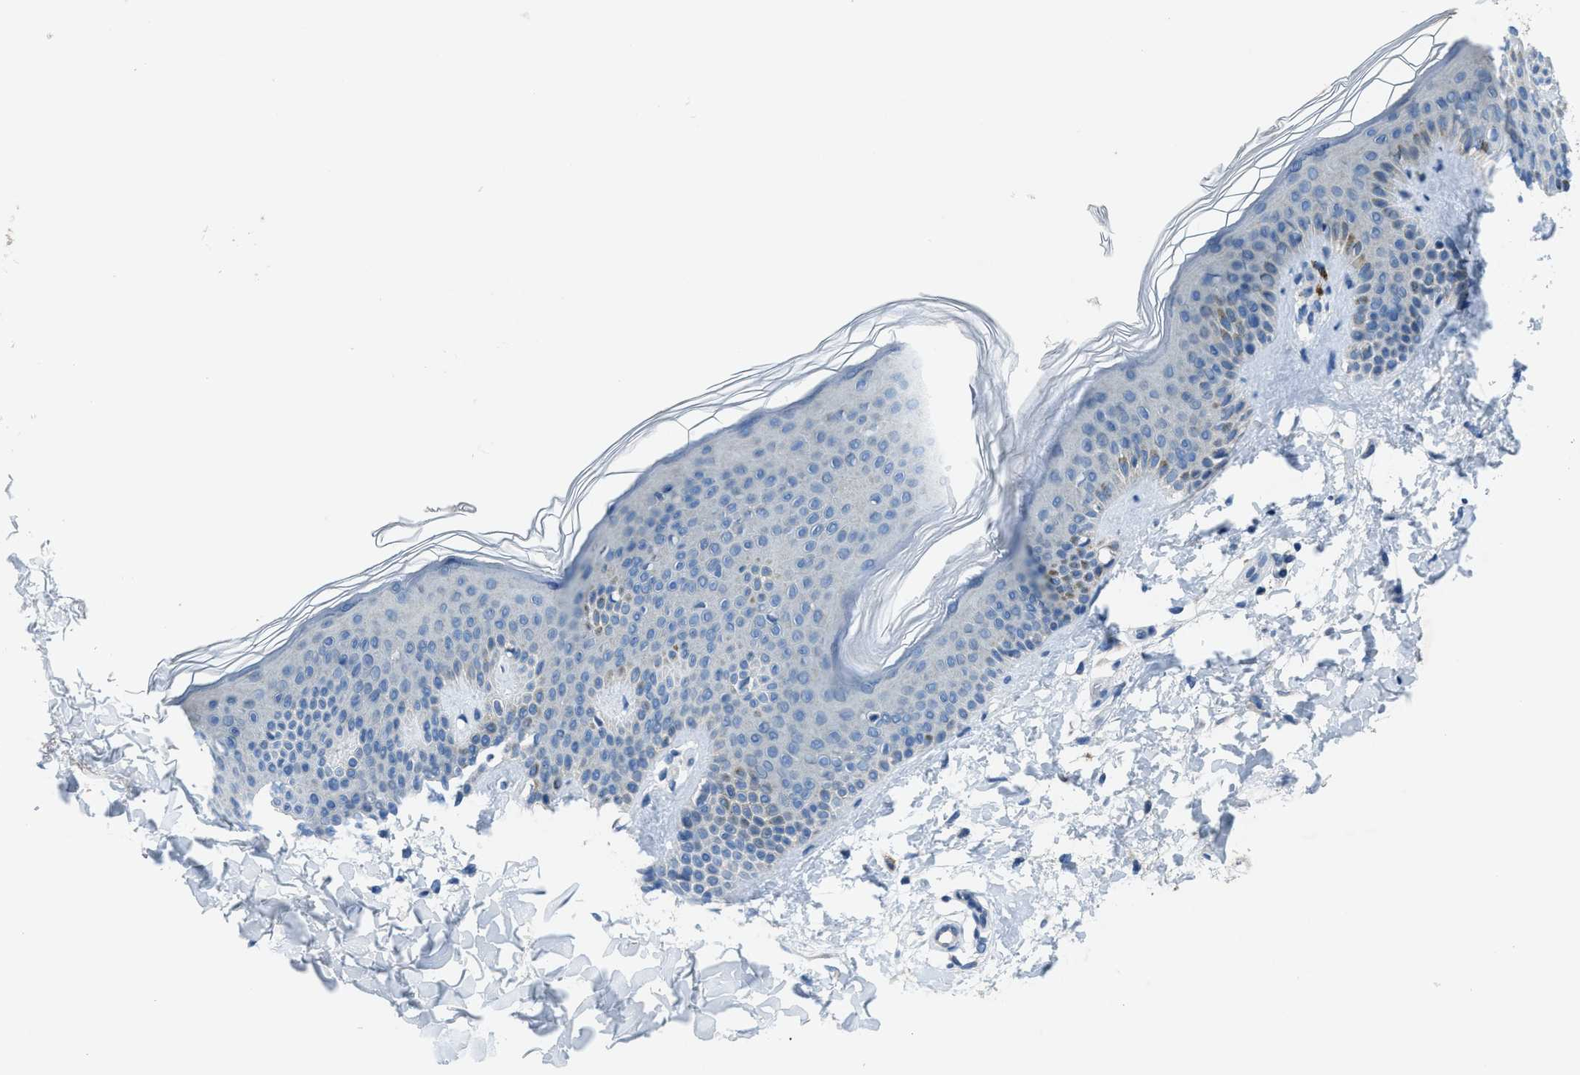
{"staining": {"intensity": "negative", "quantity": "none", "location": "none"}, "tissue": "skin", "cell_type": "Fibroblasts", "image_type": "normal", "snomed": [{"axis": "morphology", "description": "Normal tissue, NOS"}, {"axis": "topography", "description": "Skin"}], "caption": "Immunohistochemistry (IHC) of normal human skin displays no staining in fibroblasts. Brightfield microscopy of immunohistochemistry stained with DAB (brown) and hematoxylin (blue), captured at high magnification.", "gene": "ADAM2", "patient": {"sex": "male", "age": 16}}